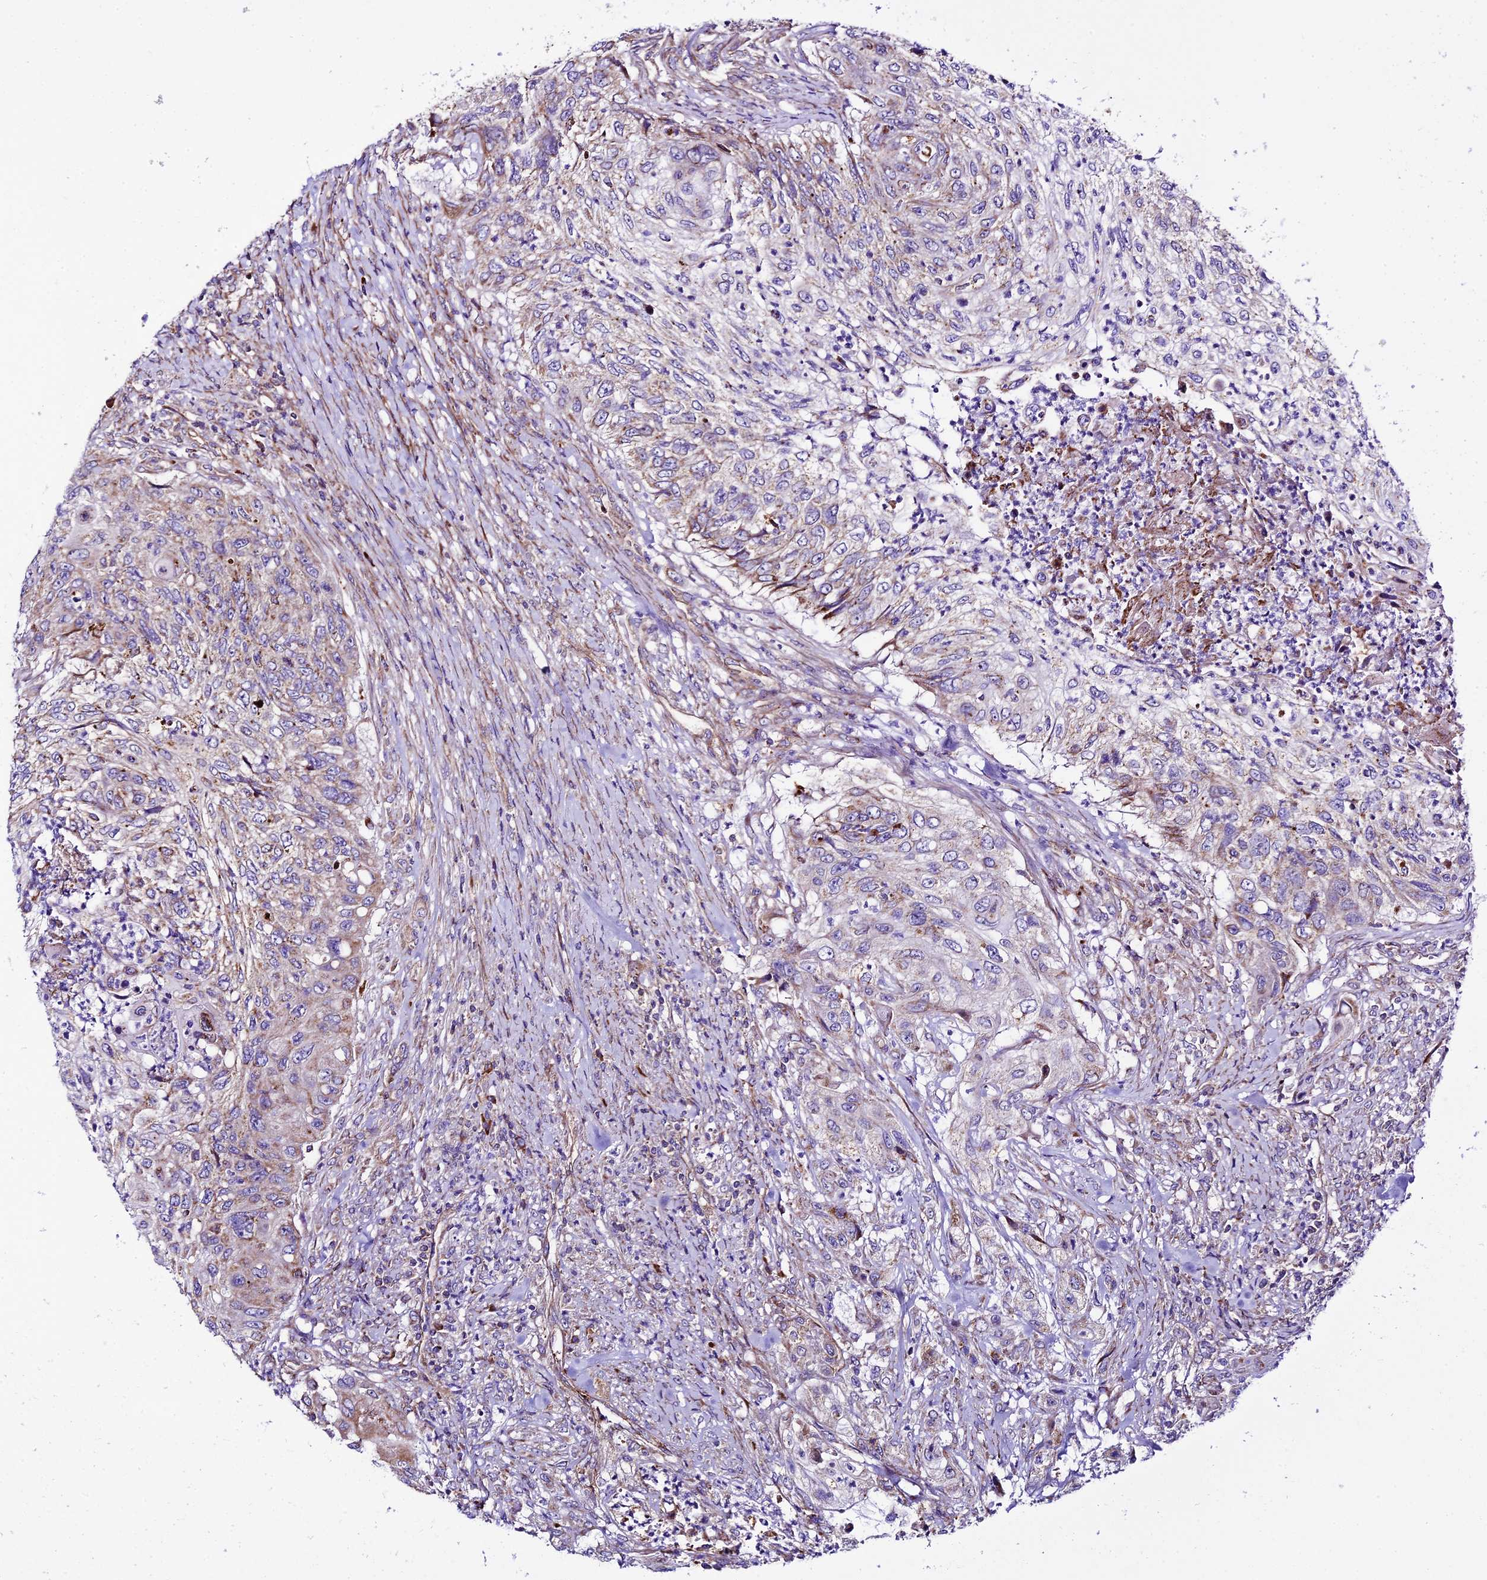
{"staining": {"intensity": "weak", "quantity": "25%-75%", "location": "cytoplasmic/membranous"}, "tissue": "urothelial cancer", "cell_type": "Tumor cells", "image_type": "cancer", "snomed": [{"axis": "morphology", "description": "Urothelial carcinoma, High grade"}, {"axis": "topography", "description": "Urinary bladder"}], "caption": "Weak cytoplasmic/membranous protein staining is present in about 25%-75% of tumor cells in urothelial cancer.", "gene": "VPS13C", "patient": {"sex": "female", "age": 60}}